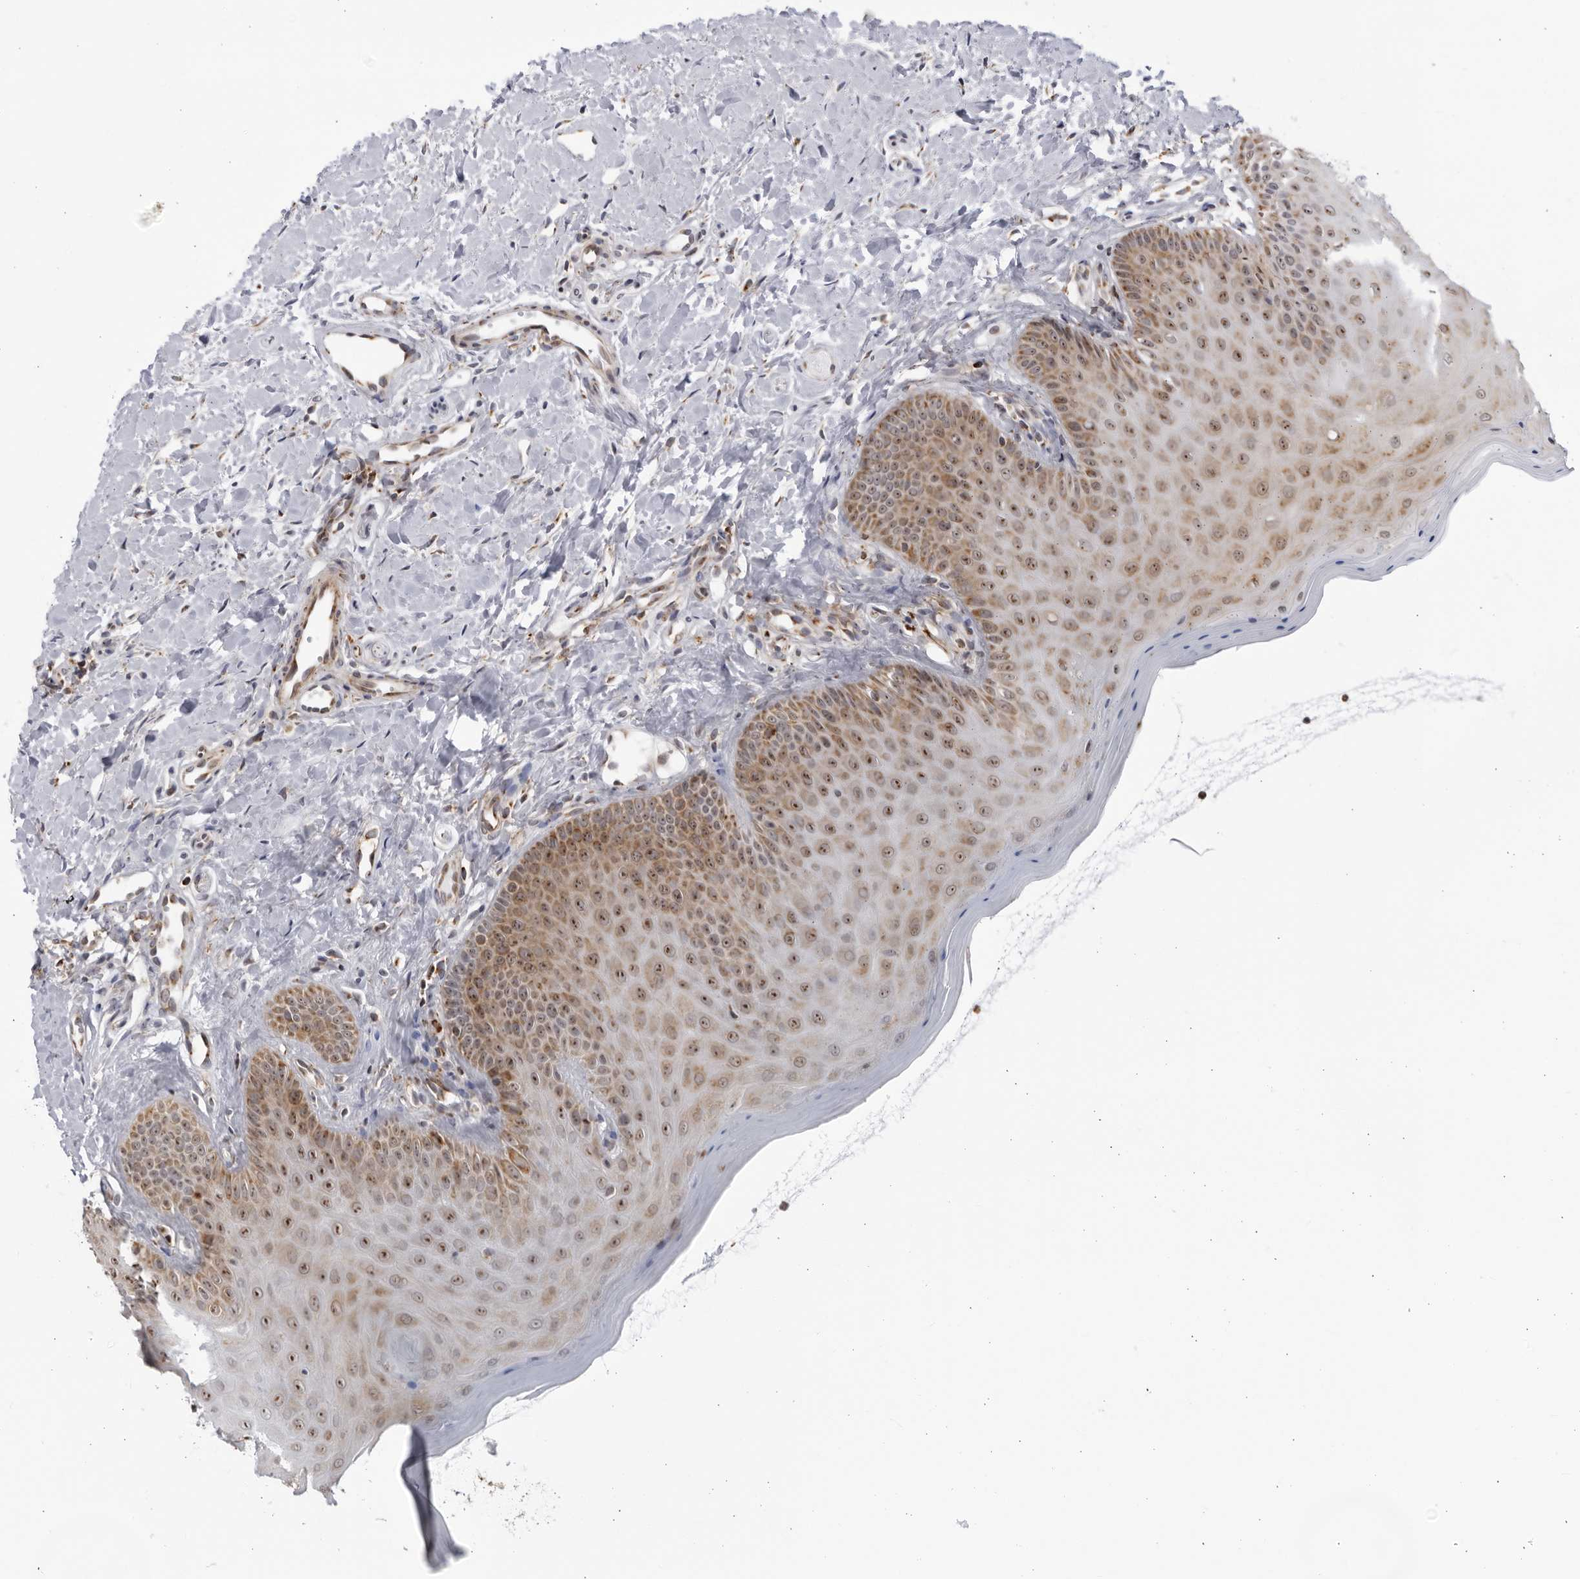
{"staining": {"intensity": "moderate", "quantity": ">75%", "location": "cytoplasmic/membranous,nuclear"}, "tissue": "oral mucosa", "cell_type": "Squamous epithelial cells", "image_type": "normal", "snomed": [{"axis": "morphology", "description": "Normal tissue, NOS"}, {"axis": "topography", "description": "Oral tissue"}], "caption": "IHC staining of normal oral mucosa, which shows medium levels of moderate cytoplasmic/membranous,nuclear positivity in about >75% of squamous epithelial cells indicating moderate cytoplasmic/membranous,nuclear protein positivity. The staining was performed using DAB (3,3'-diaminobenzidine) (brown) for protein detection and nuclei were counterstained in hematoxylin (blue).", "gene": "RBM34", "patient": {"sex": "female", "age": 31}}